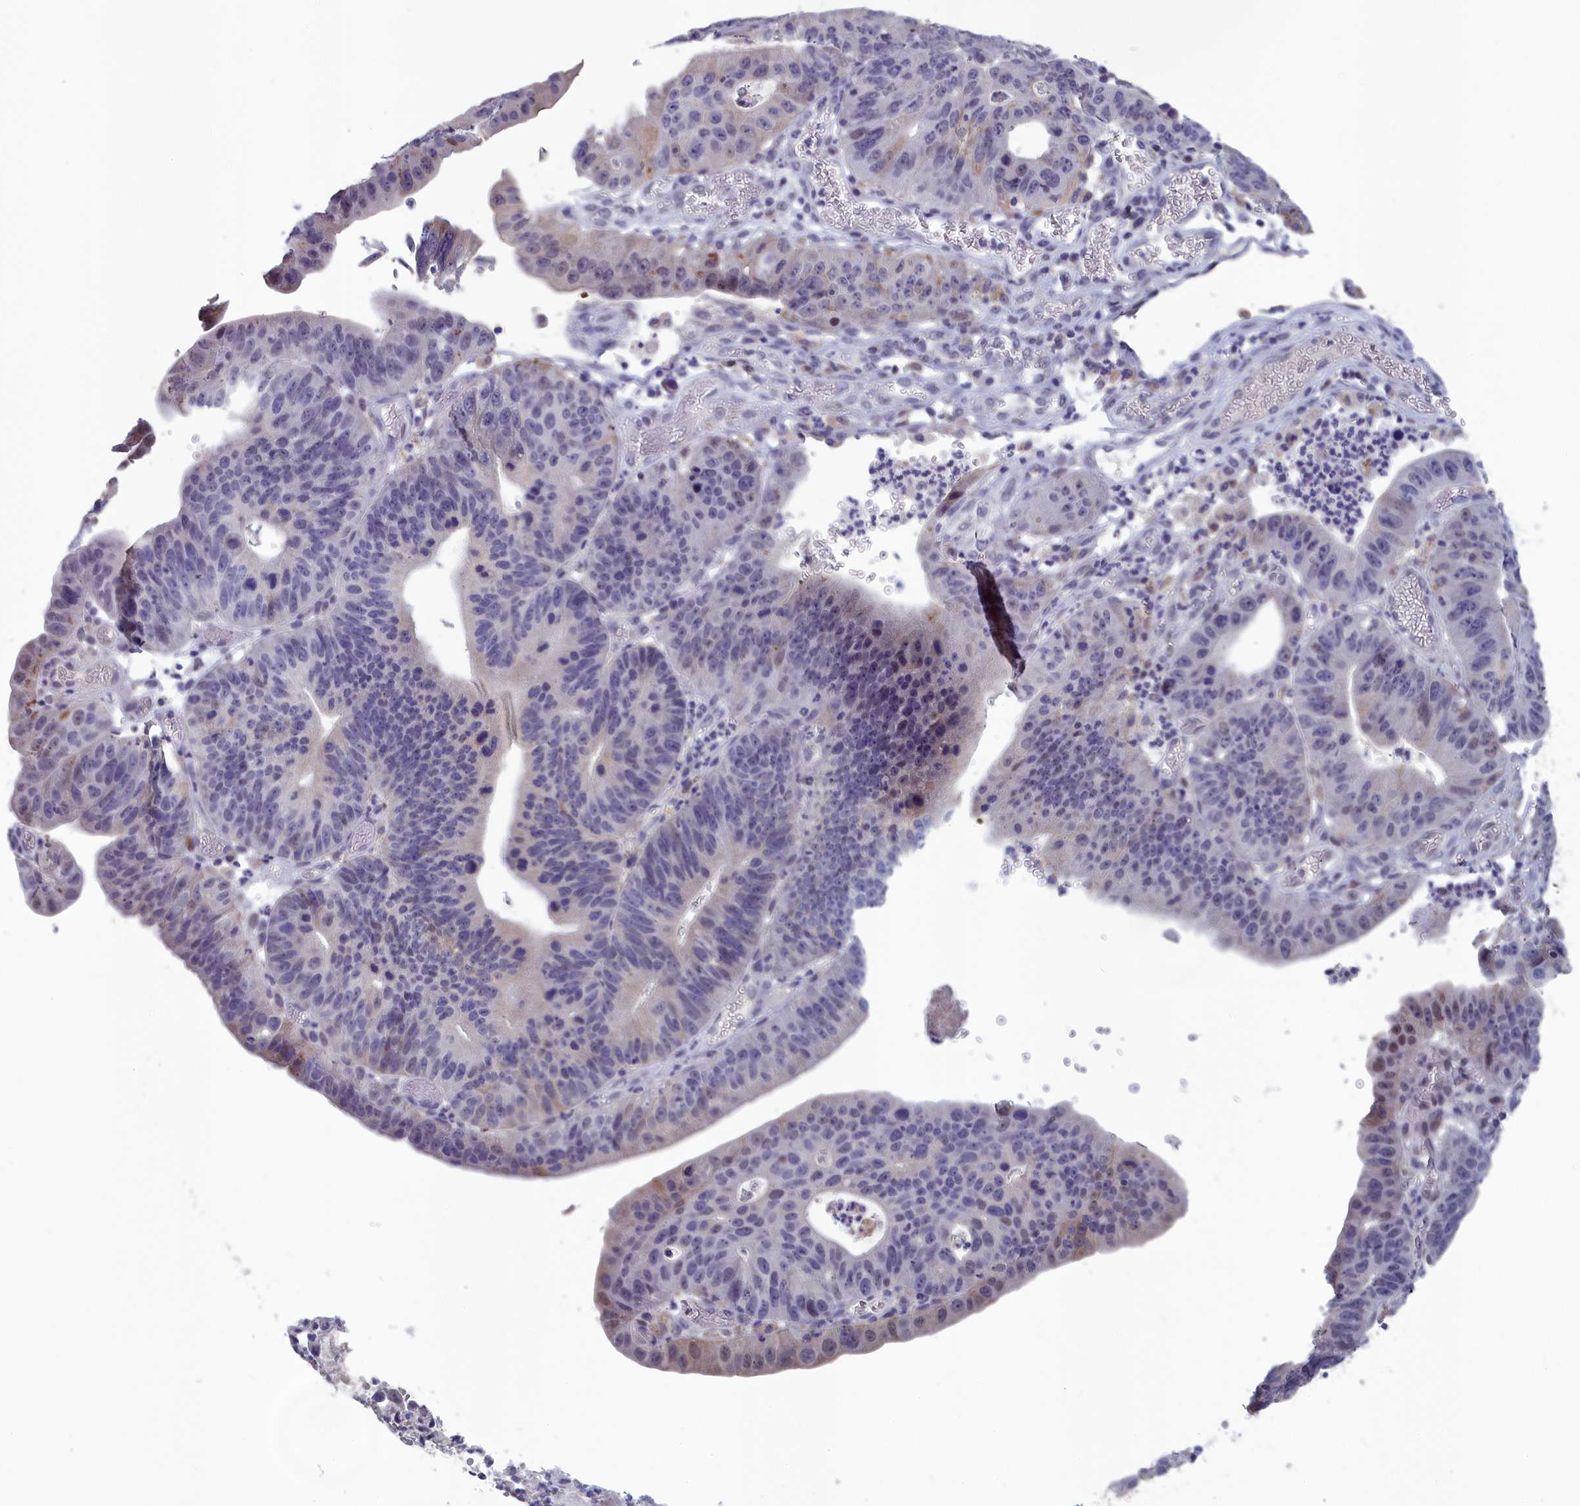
{"staining": {"intensity": "weak", "quantity": "<25%", "location": "nuclear"}, "tissue": "stomach cancer", "cell_type": "Tumor cells", "image_type": "cancer", "snomed": [{"axis": "morphology", "description": "Adenocarcinoma, NOS"}, {"axis": "topography", "description": "Stomach"}], "caption": "Image shows no protein positivity in tumor cells of stomach cancer tissue.", "gene": "MT-CO3", "patient": {"sex": "male", "age": 59}}